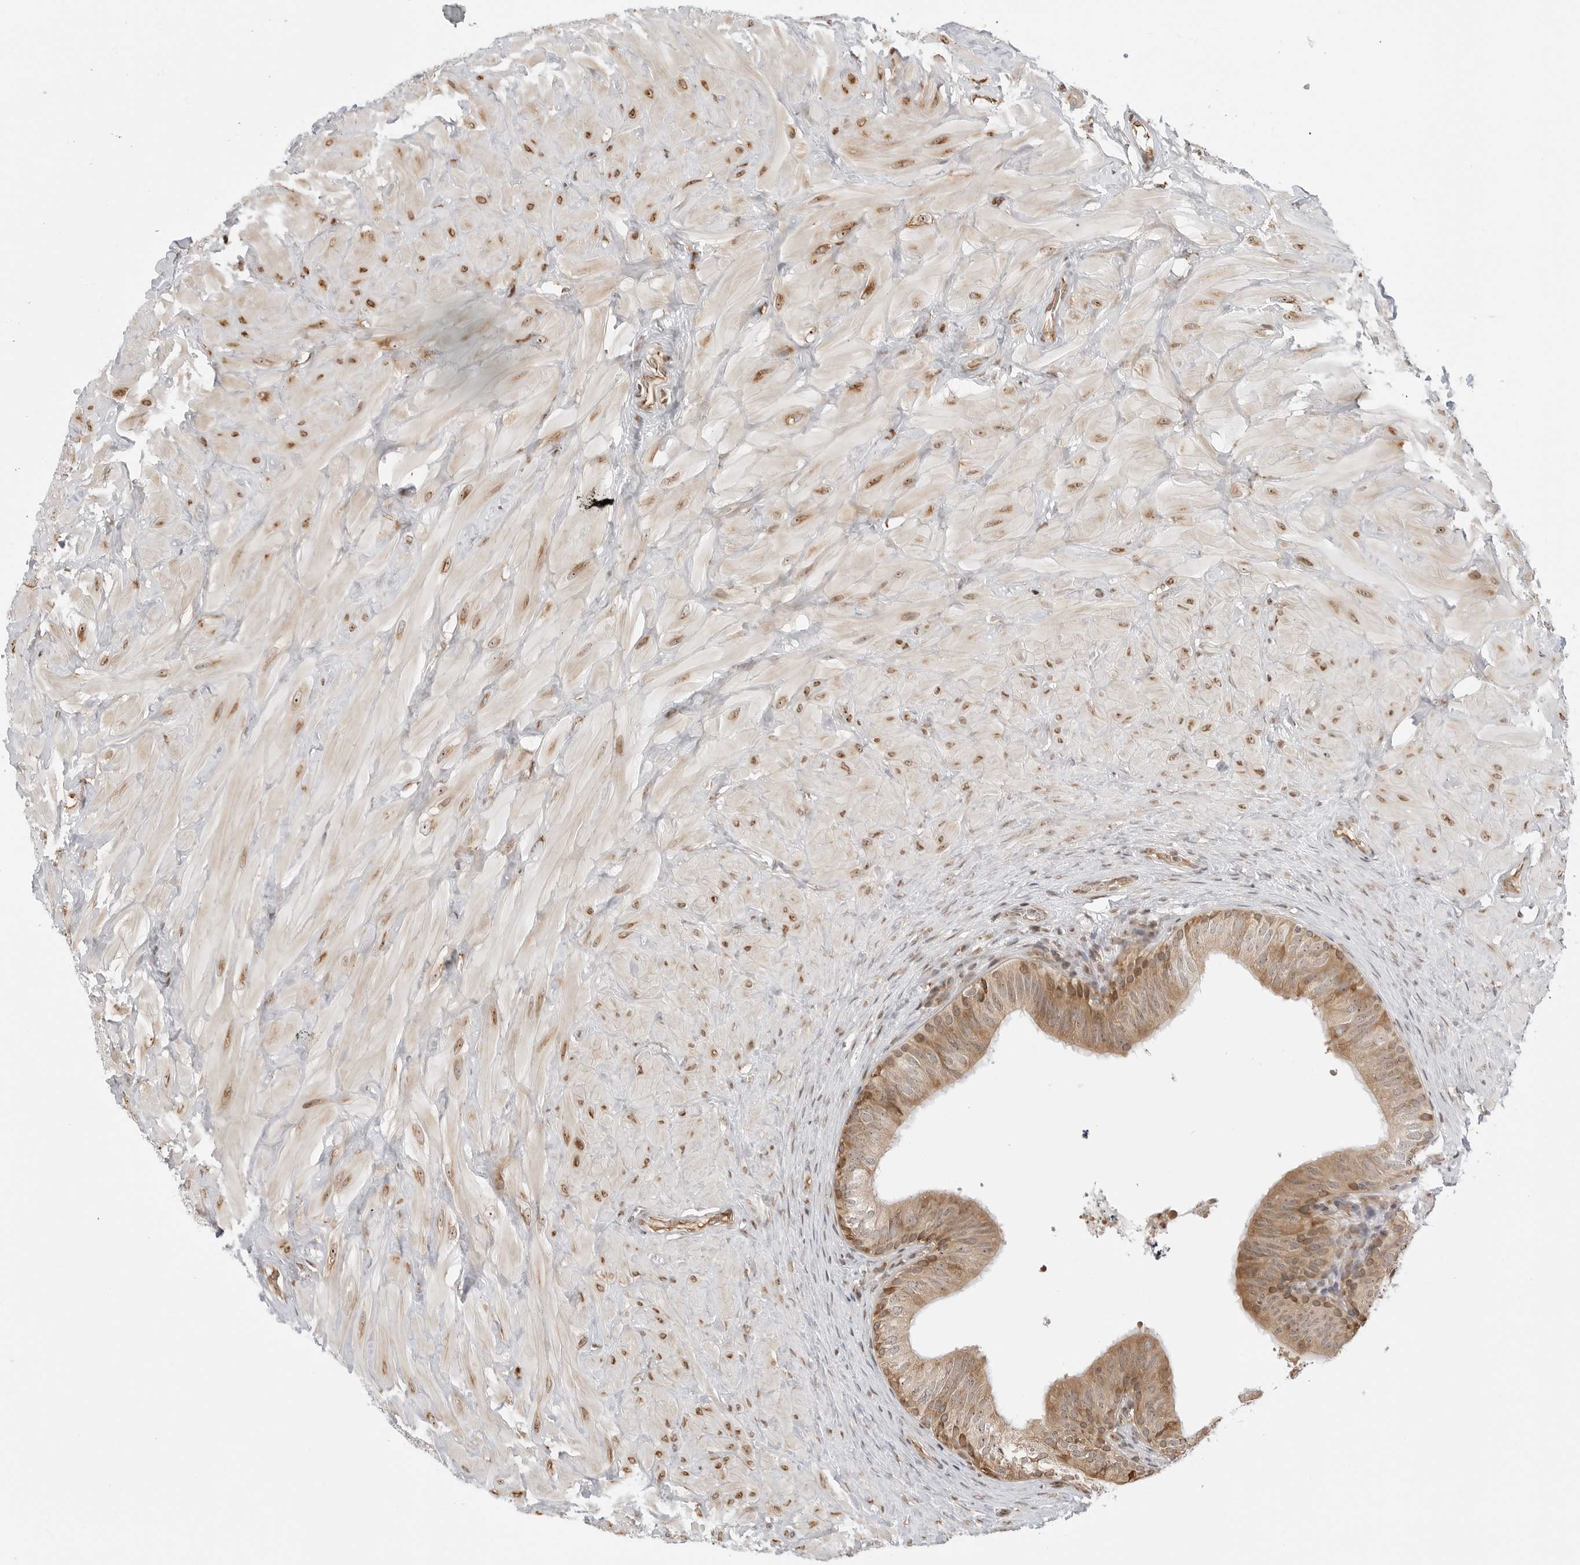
{"staining": {"intensity": "moderate", "quantity": ">75%", "location": "cytoplasmic/membranous,nuclear"}, "tissue": "epididymis", "cell_type": "Glandular cells", "image_type": "normal", "snomed": [{"axis": "morphology", "description": "Normal tissue, NOS"}, {"axis": "topography", "description": "Soft tissue"}, {"axis": "topography", "description": "Epididymis"}], "caption": "Immunohistochemistry (IHC) of benign epididymis exhibits medium levels of moderate cytoplasmic/membranous,nuclear staining in about >75% of glandular cells.", "gene": "FKBP14", "patient": {"sex": "male", "age": 26}}